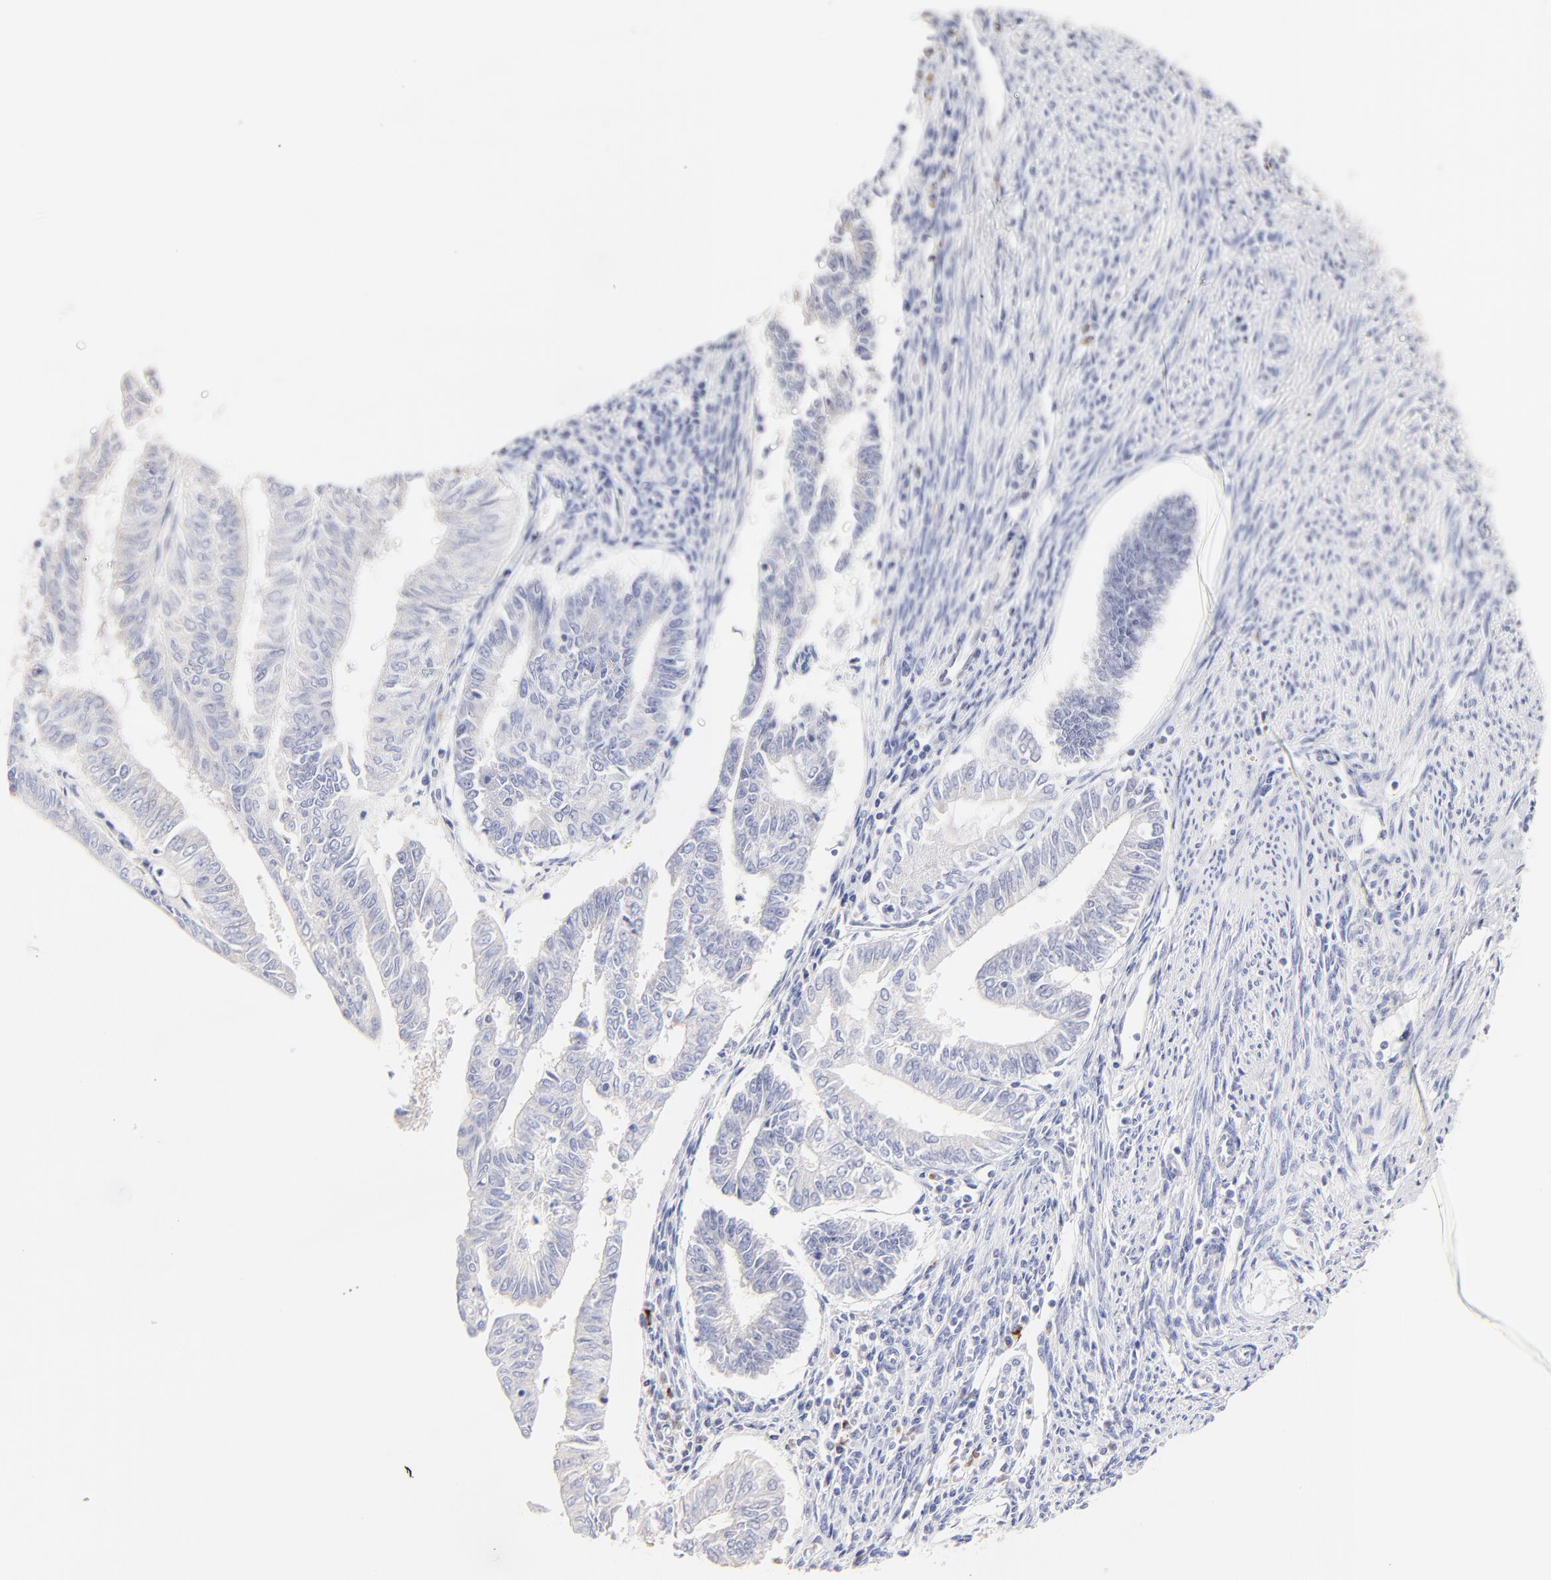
{"staining": {"intensity": "negative", "quantity": "none", "location": "none"}, "tissue": "endometrial cancer", "cell_type": "Tumor cells", "image_type": "cancer", "snomed": [{"axis": "morphology", "description": "Adenocarcinoma, NOS"}, {"axis": "topography", "description": "Endometrium"}], "caption": "DAB (3,3'-diaminobenzidine) immunohistochemical staining of human endometrial cancer (adenocarcinoma) shows no significant expression in tumor cells.", "gene": "ASB9", "patient": {"sex": "female", "age": 66}}